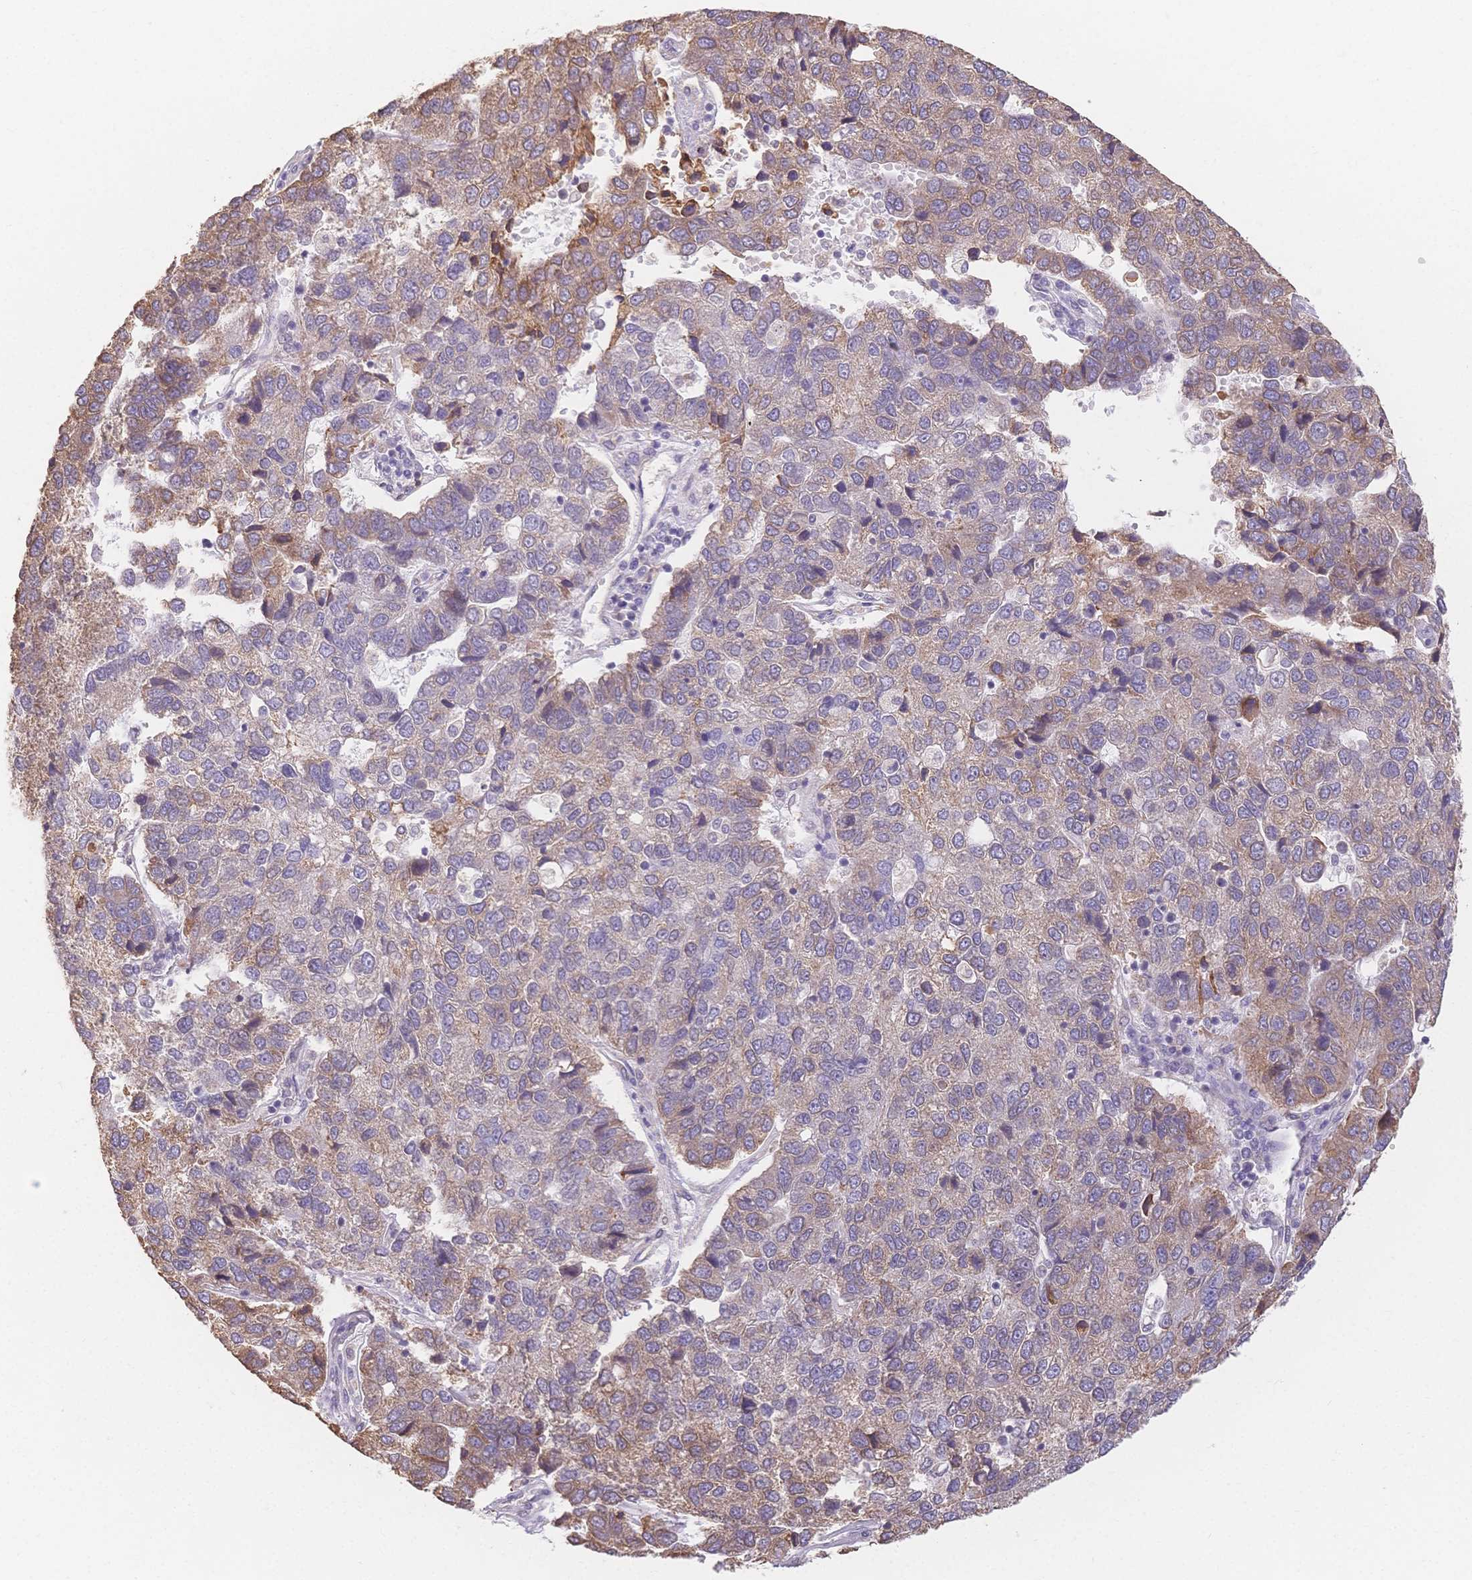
{"staining": {"intensity": "weak", "quantity": "<25%", "location": "cytoplasmic/membranous"}, "tissue": "pancreatic cancer", "cell_type": "Tumor cells", "image_type": "cancer", "snomed": [{"axis": "morphology", "description": "Adenocarcinoma, NOS"}, {"axis": "topography", "description": "Pancreas"}], "caption": "A micrograph of pancreatic cancer stained for a protein exhibits no brown staining in tumor cells. The staining is performed using DAB (3,3'-diaminobenzidine) brown chromogen with nuclei counter-stained in using hematoxylin.", "gene": "HS3ST5", "patient": {"sex": "female", "age": 61}}